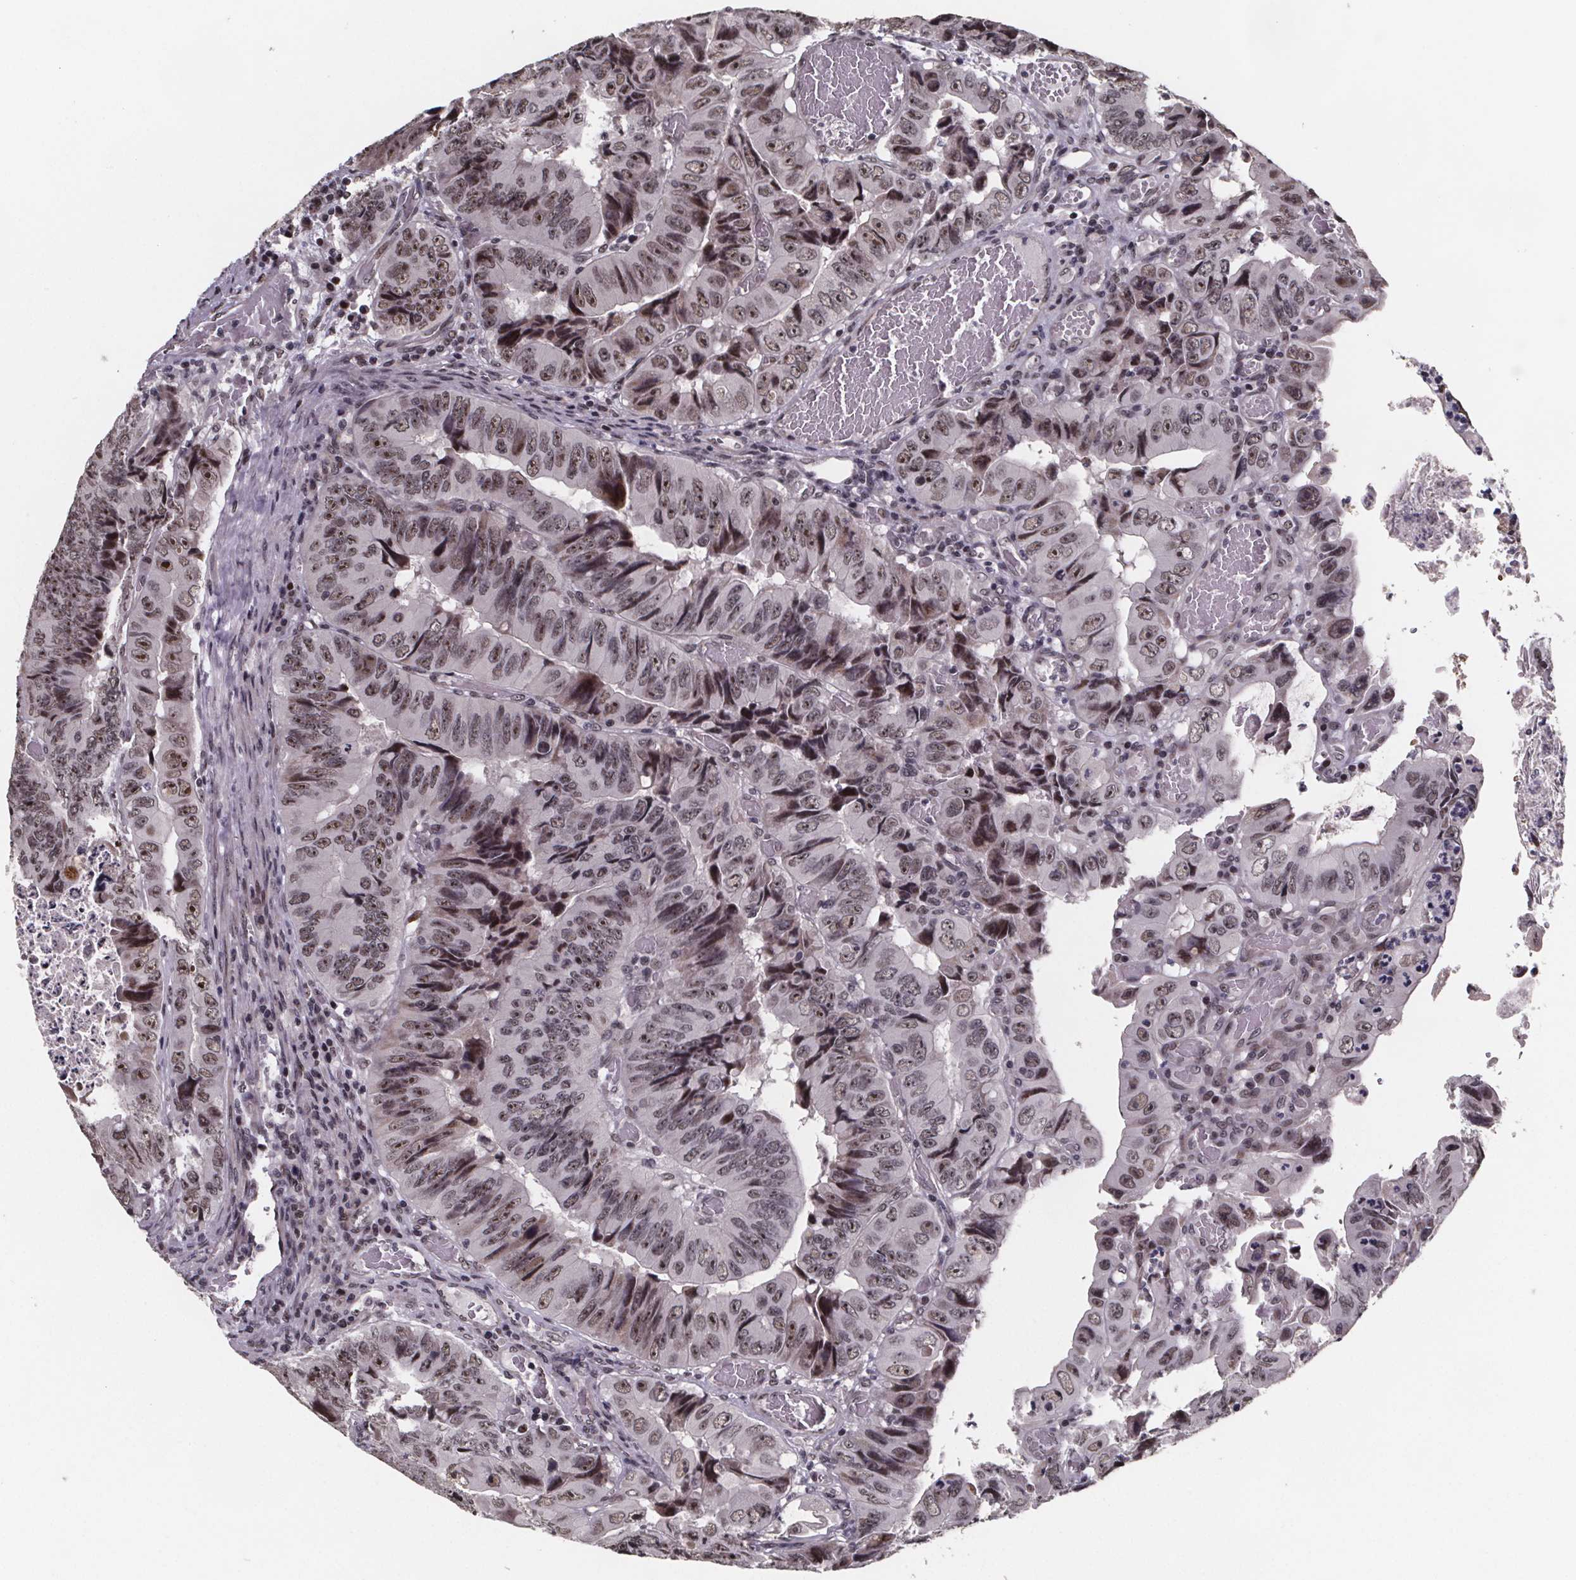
{"staining": {"intensity": "weak", "quantity": ">75%", "location": "nuclear"}, "tissue": "colorectal cancer", "cell_type": "Tumor cells", "image_type": "cancer", "snomed": [{"axis": "morphology", "description": "Adenocarcinoma, NOS"}, {"axis": "topography", "description": "Colon"}], "caption": "Tumor cells show low levels of weak nuclear positivity in about >75% of cells in colorectal cancer. (Brightfield microscopy of DAB IHC at high magnification).", "gene": "U2SURP", "patient": {"sex": "female", "age": 84}}